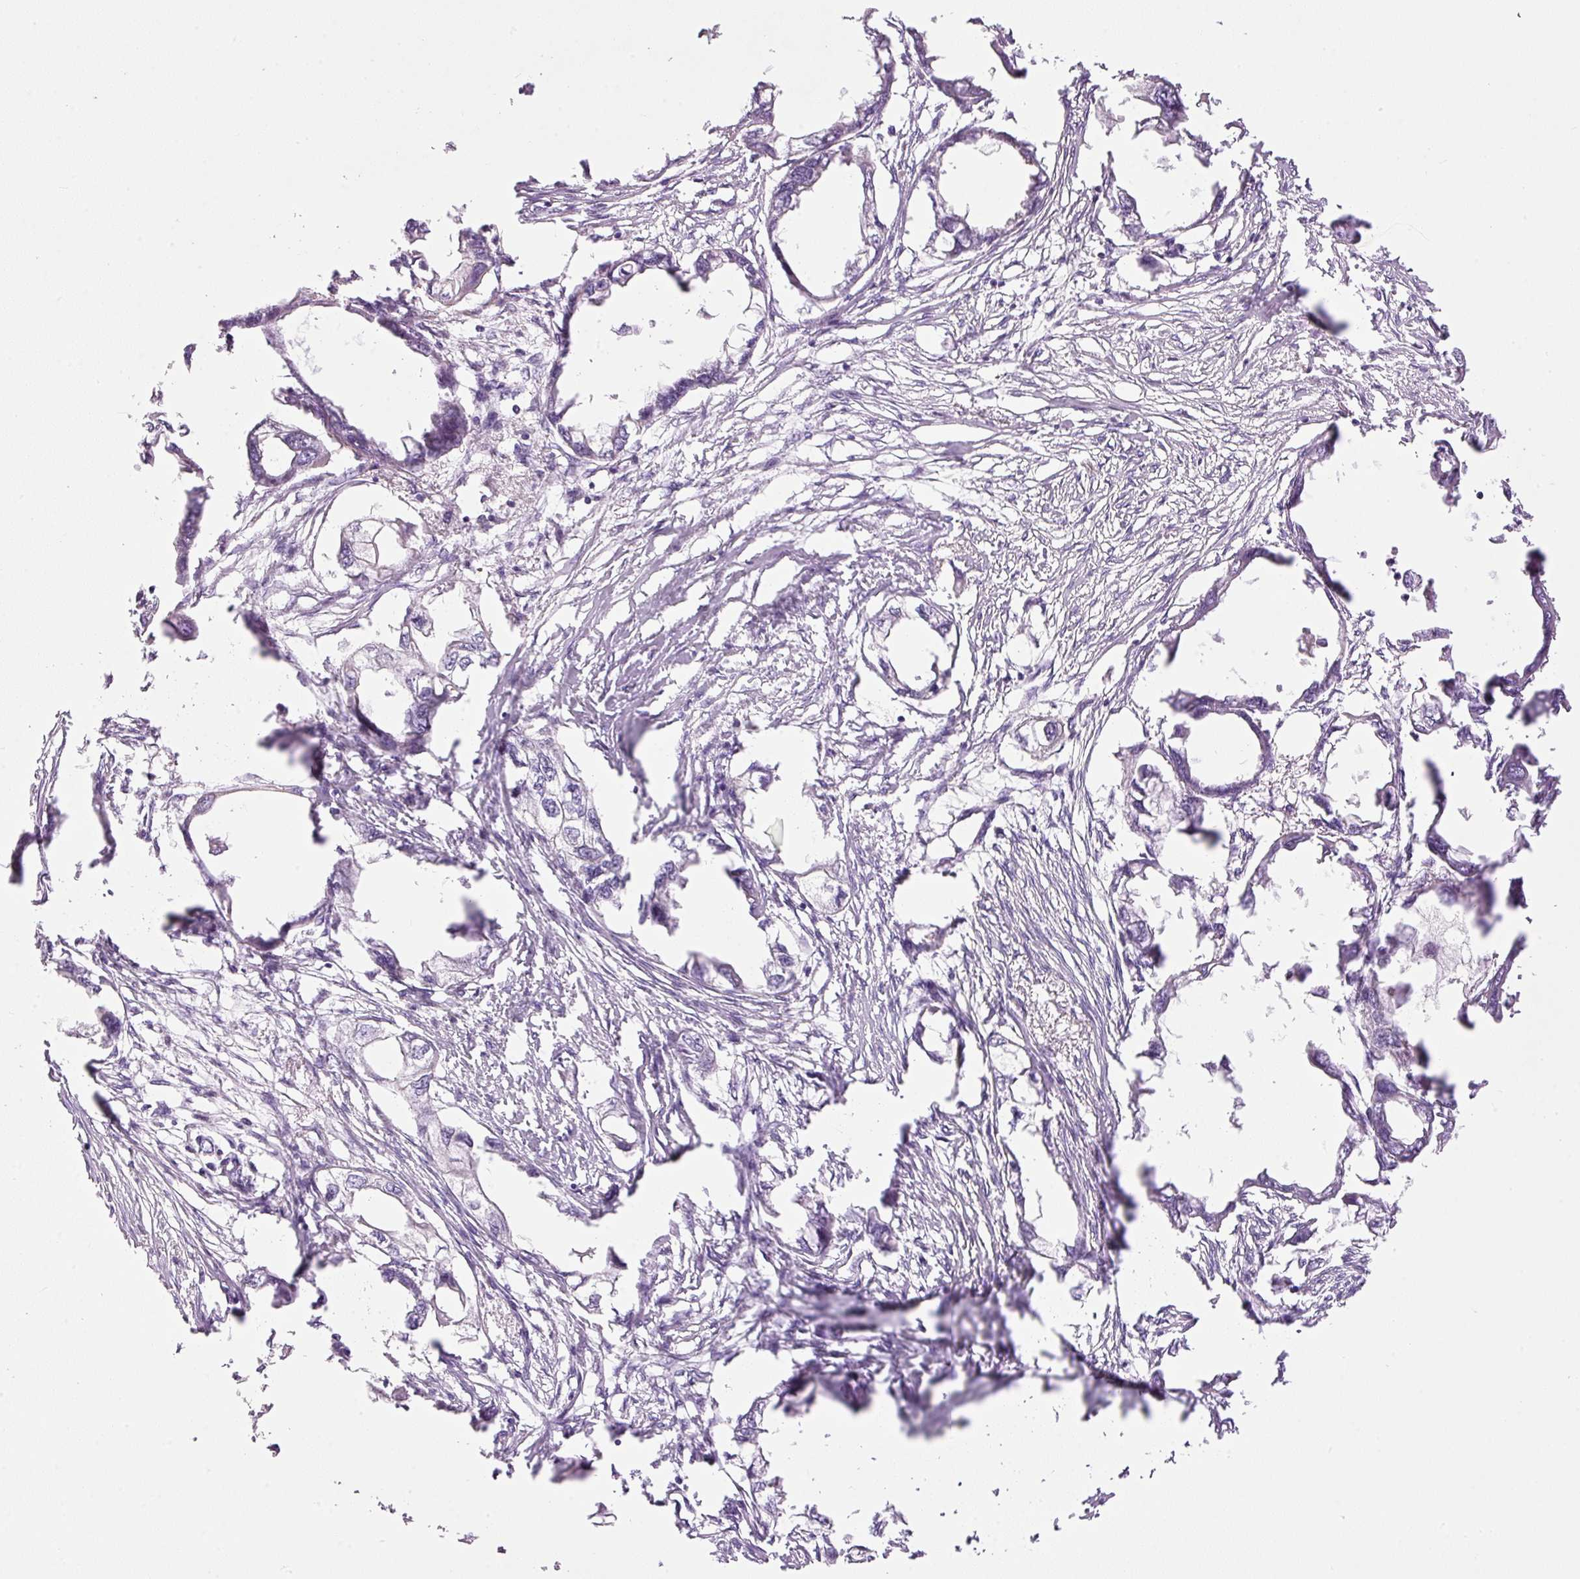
{"staining": {"intensity": "negative", "quantity": "none", "location": "none"}, "tissue": "endometrial cancer", "cell_type": "Tumor cells", "image_type": "cancer", "snomed": [{"axis": "morphology", "description": "Adenocarcinoma, NOS"}, {"axis": "morphology", "description": "Adenocarcinoma, metastatic, NOS"}, {"axis": "topography", "description": "Adipose tissue"}, {"axis": "topography", "description": "Endometrium"}], "caption": "Human endometrial adenocarcinoma stained for a protein using immunohistochemistry shows no positivity in tumor cells.", "gene": "SRC", "patient": {"sex": "female", "age": 67}}